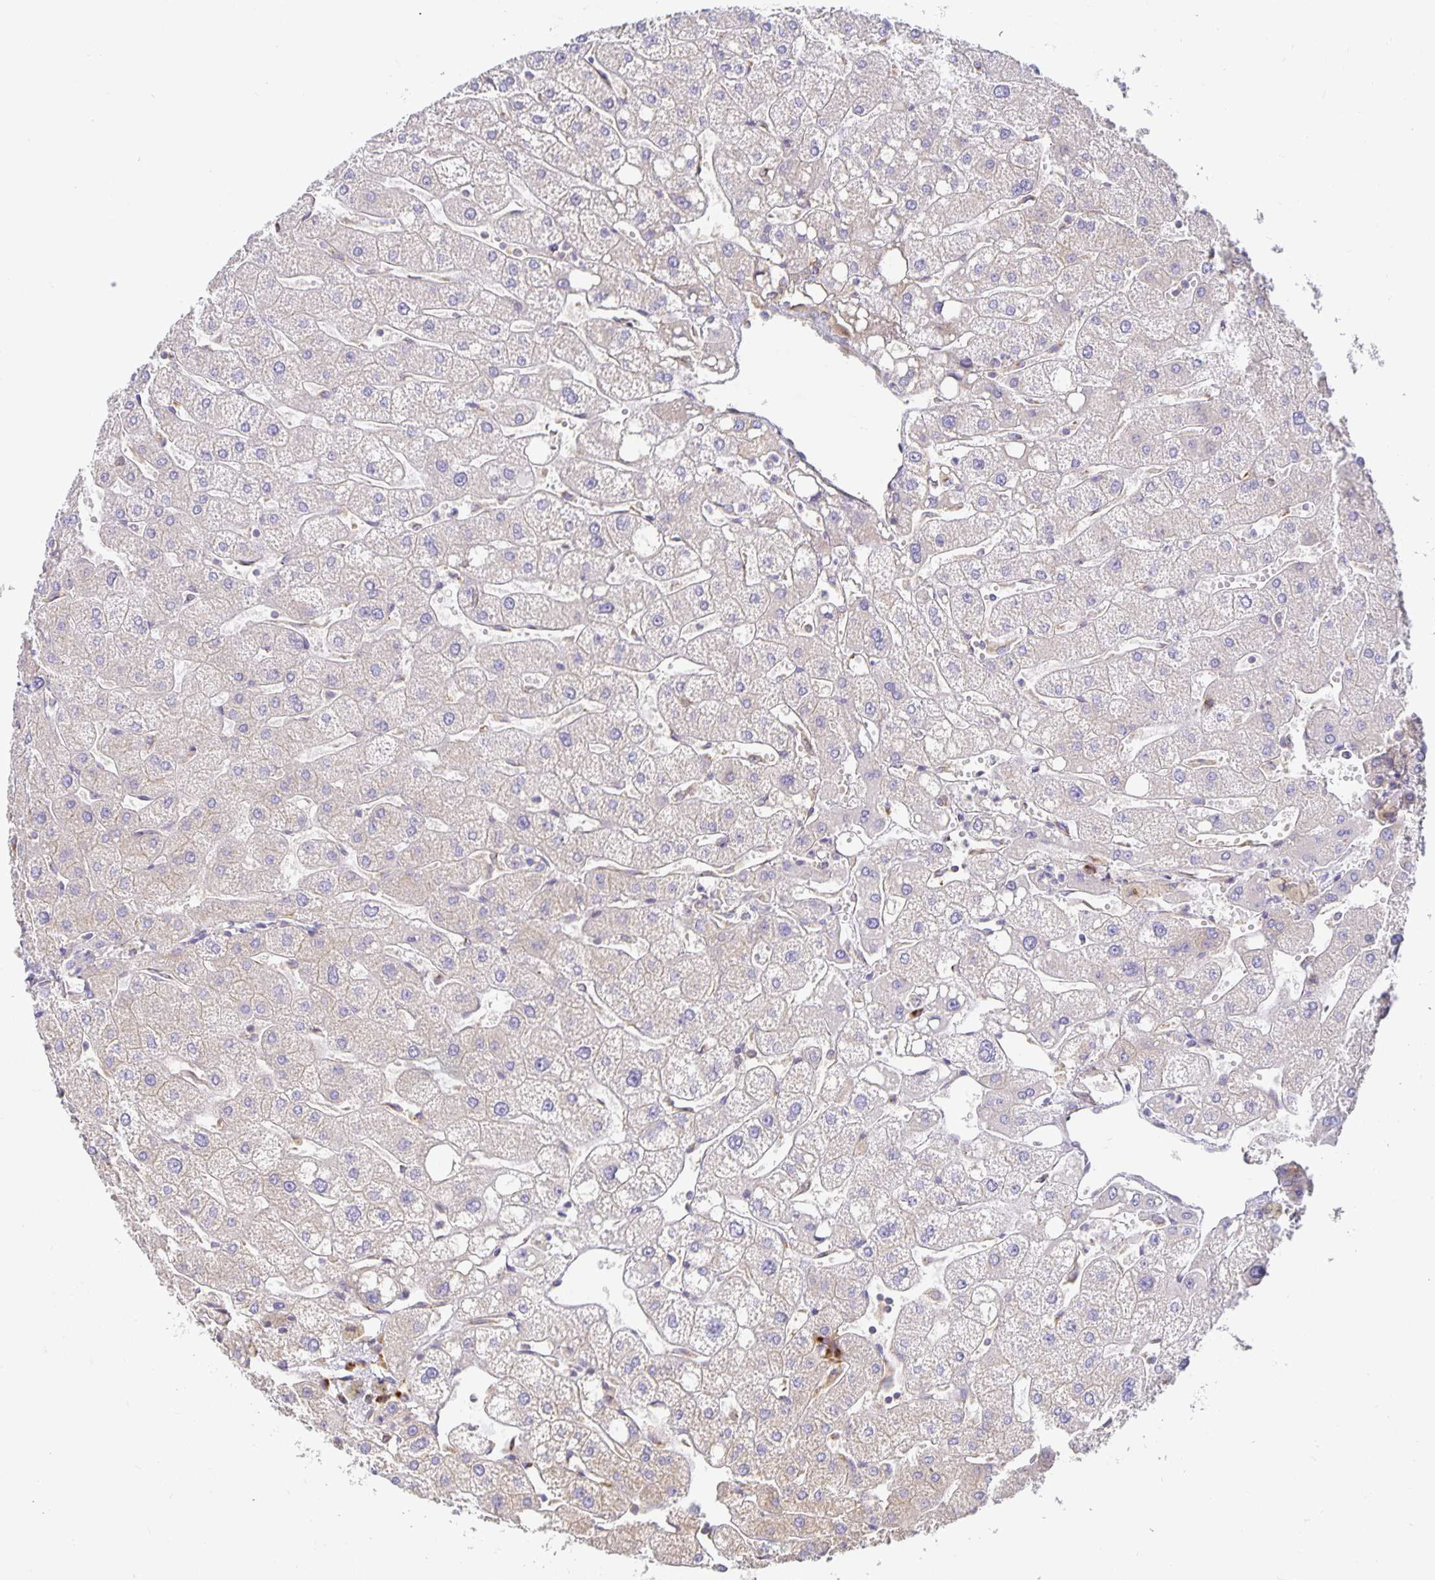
{"staining": {"intensity": "weak", "quantity": "25%-75%", "location": "cytoplasmic/membranous"}, "tissue": "liver", "cell_type": "Cholangiocytes", "image_type": "normal", "snomed": [{"axis": "morphology", "description": "Normal tissue, NOS"}, {"axis": "topography", "description": "Liver"}], "caption": "Cholangiocytes exhibit low levels of weak cytoplasmic/membranous staining in approximately 25%-75% of cells in benign liver.", "gene": "USO1", "patient": {"sex": "male", "age": 67}}